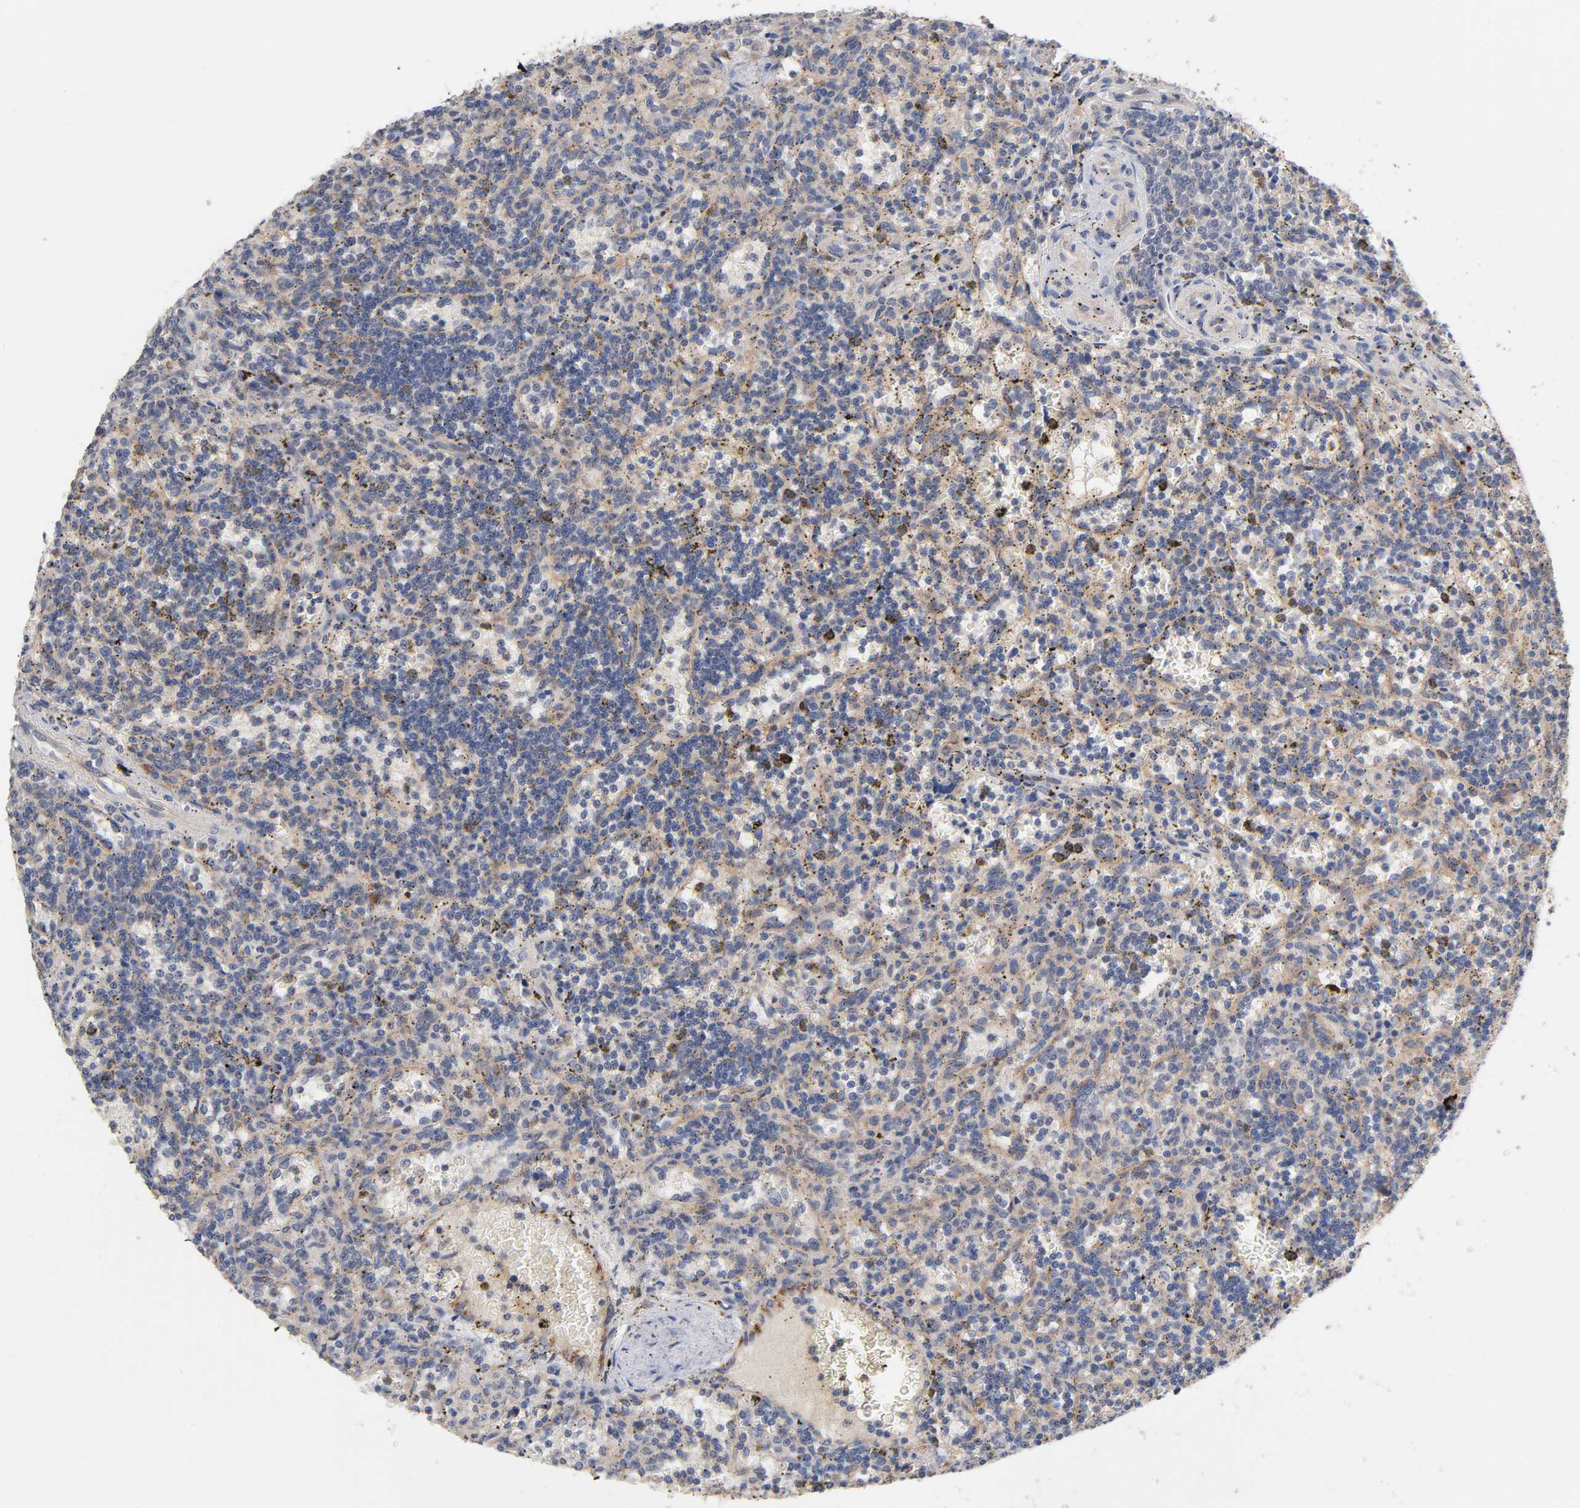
{"staining": {"intensity": "weak", "quantity": "25%-75%", "location": "cytoplasmic/membranous"}, "tissue": "lymphoma", "cell_type": "Tumor cells", "image_type": "cancer", "snomed": [{"axis": "morphology", "description": "Malignant lymphoma, non-Hodgkin's type, Low grade"}, {"axis": "topography", "description": "Spleen"}], "caption": "Tumor cells exhibit low levels of weak cytoplasmic/membranous positivity in about 25%-75% of cells in human low-grade malignant lymphoma, non-Hodgkin's type. Nuclei are stained in blue.", "gene": "PDZD11", "patient": {"sex": "male", "age": 73}}